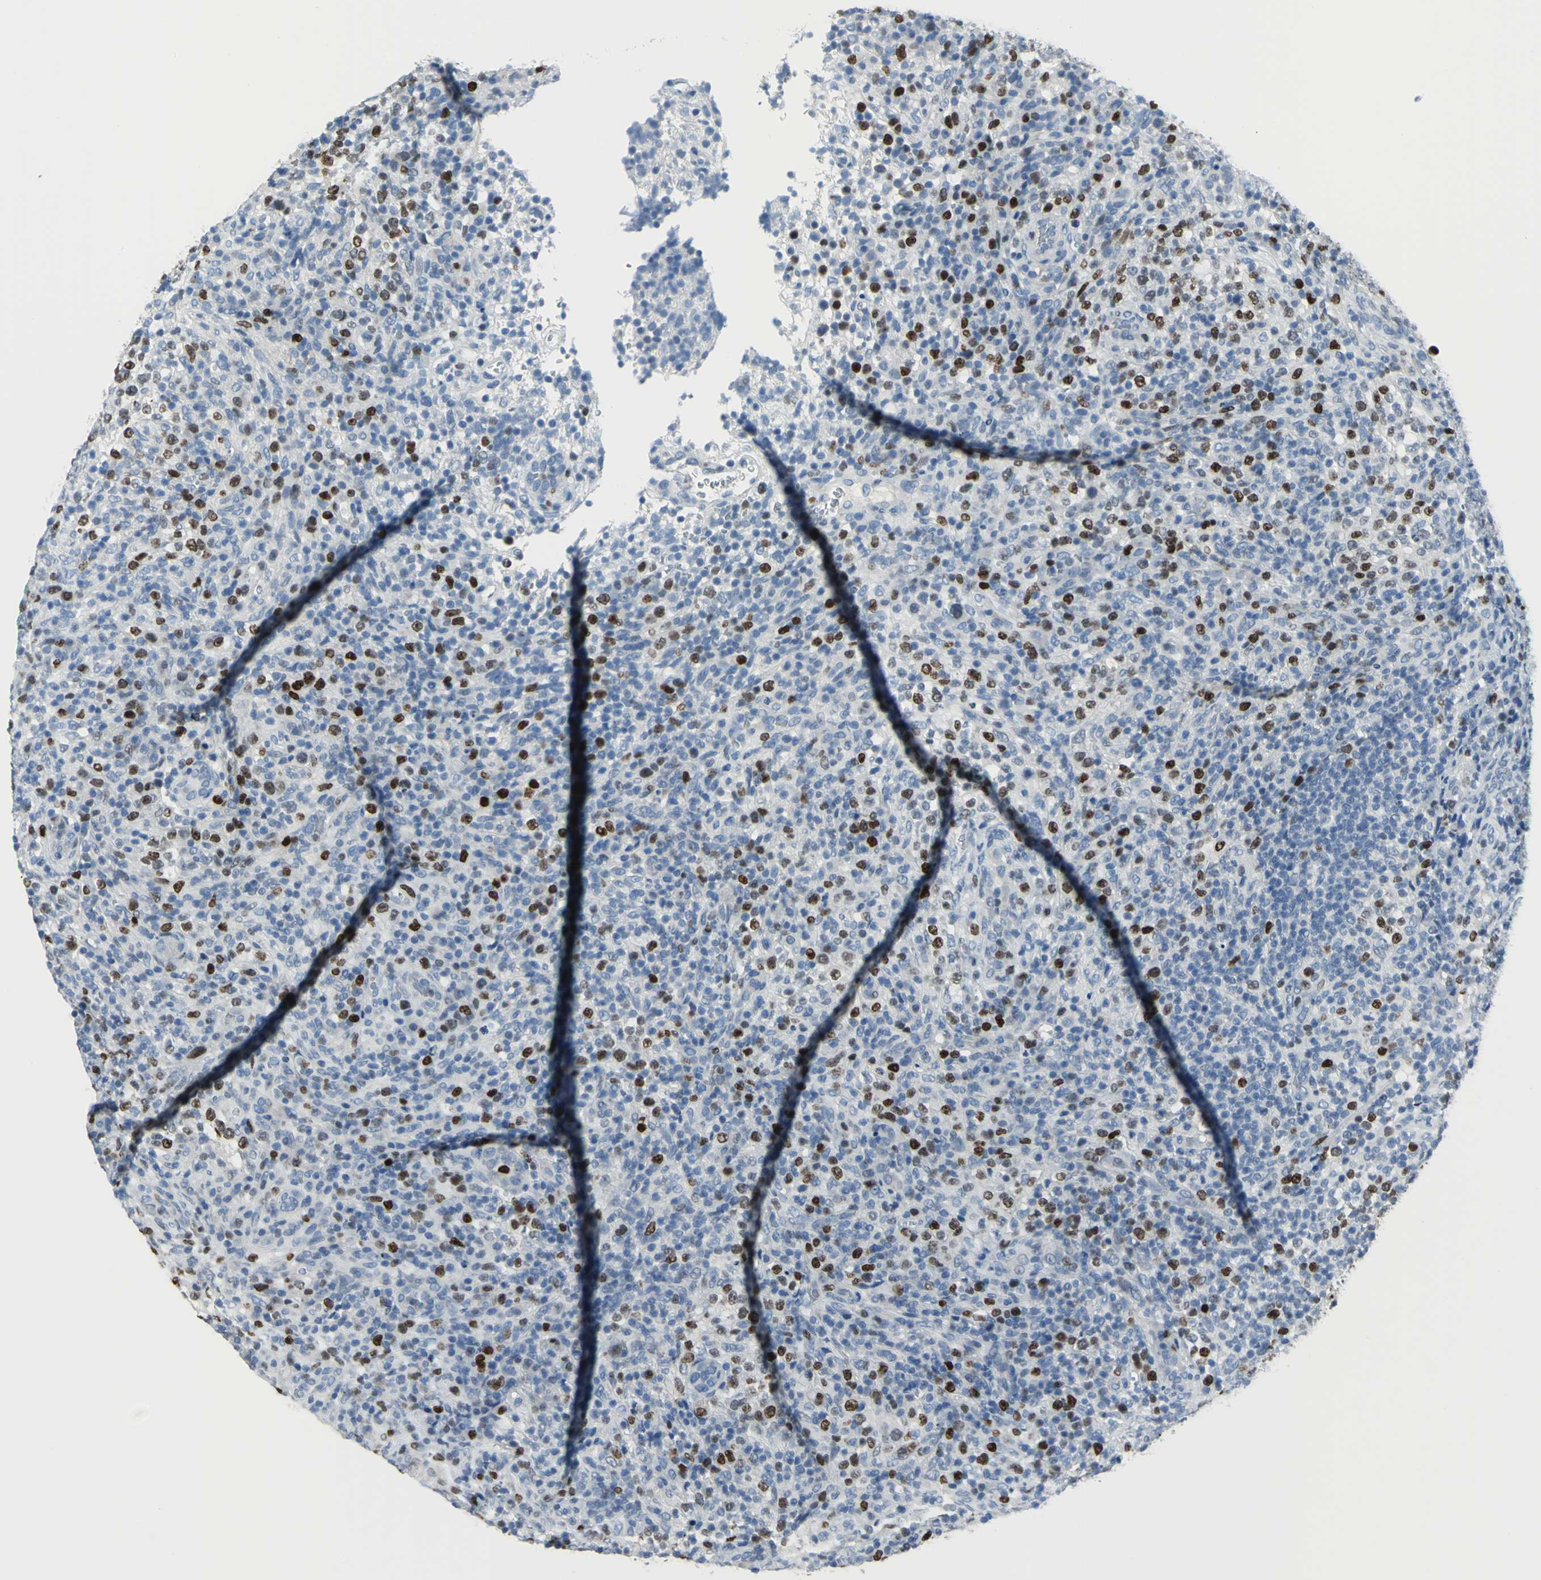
{"staining": {"intensity": "strong", "quantity": "<25%", "location": "nuclear"}, "tissue": "lymphoma", "cell_type": "Tumor cells", "image_type": "cancer", "snomed": [{"axis": "morphology", "description": "Malignant lymphoma, non-Hodgkin's type, High grade"}, {"axis": "topography", "description": "Lymph node"}], "caption": "This image demonstrates high-grade malignant lymphoma, non-Hodgkin's type stained with immunohistochemistry to label a protein in brown. The nuclear of tumor cells show strong positivity for the protein. Nuclei are counter-stained blue.", "gene": "MCM3", "patient": {"sex": "female", "age": 76}}